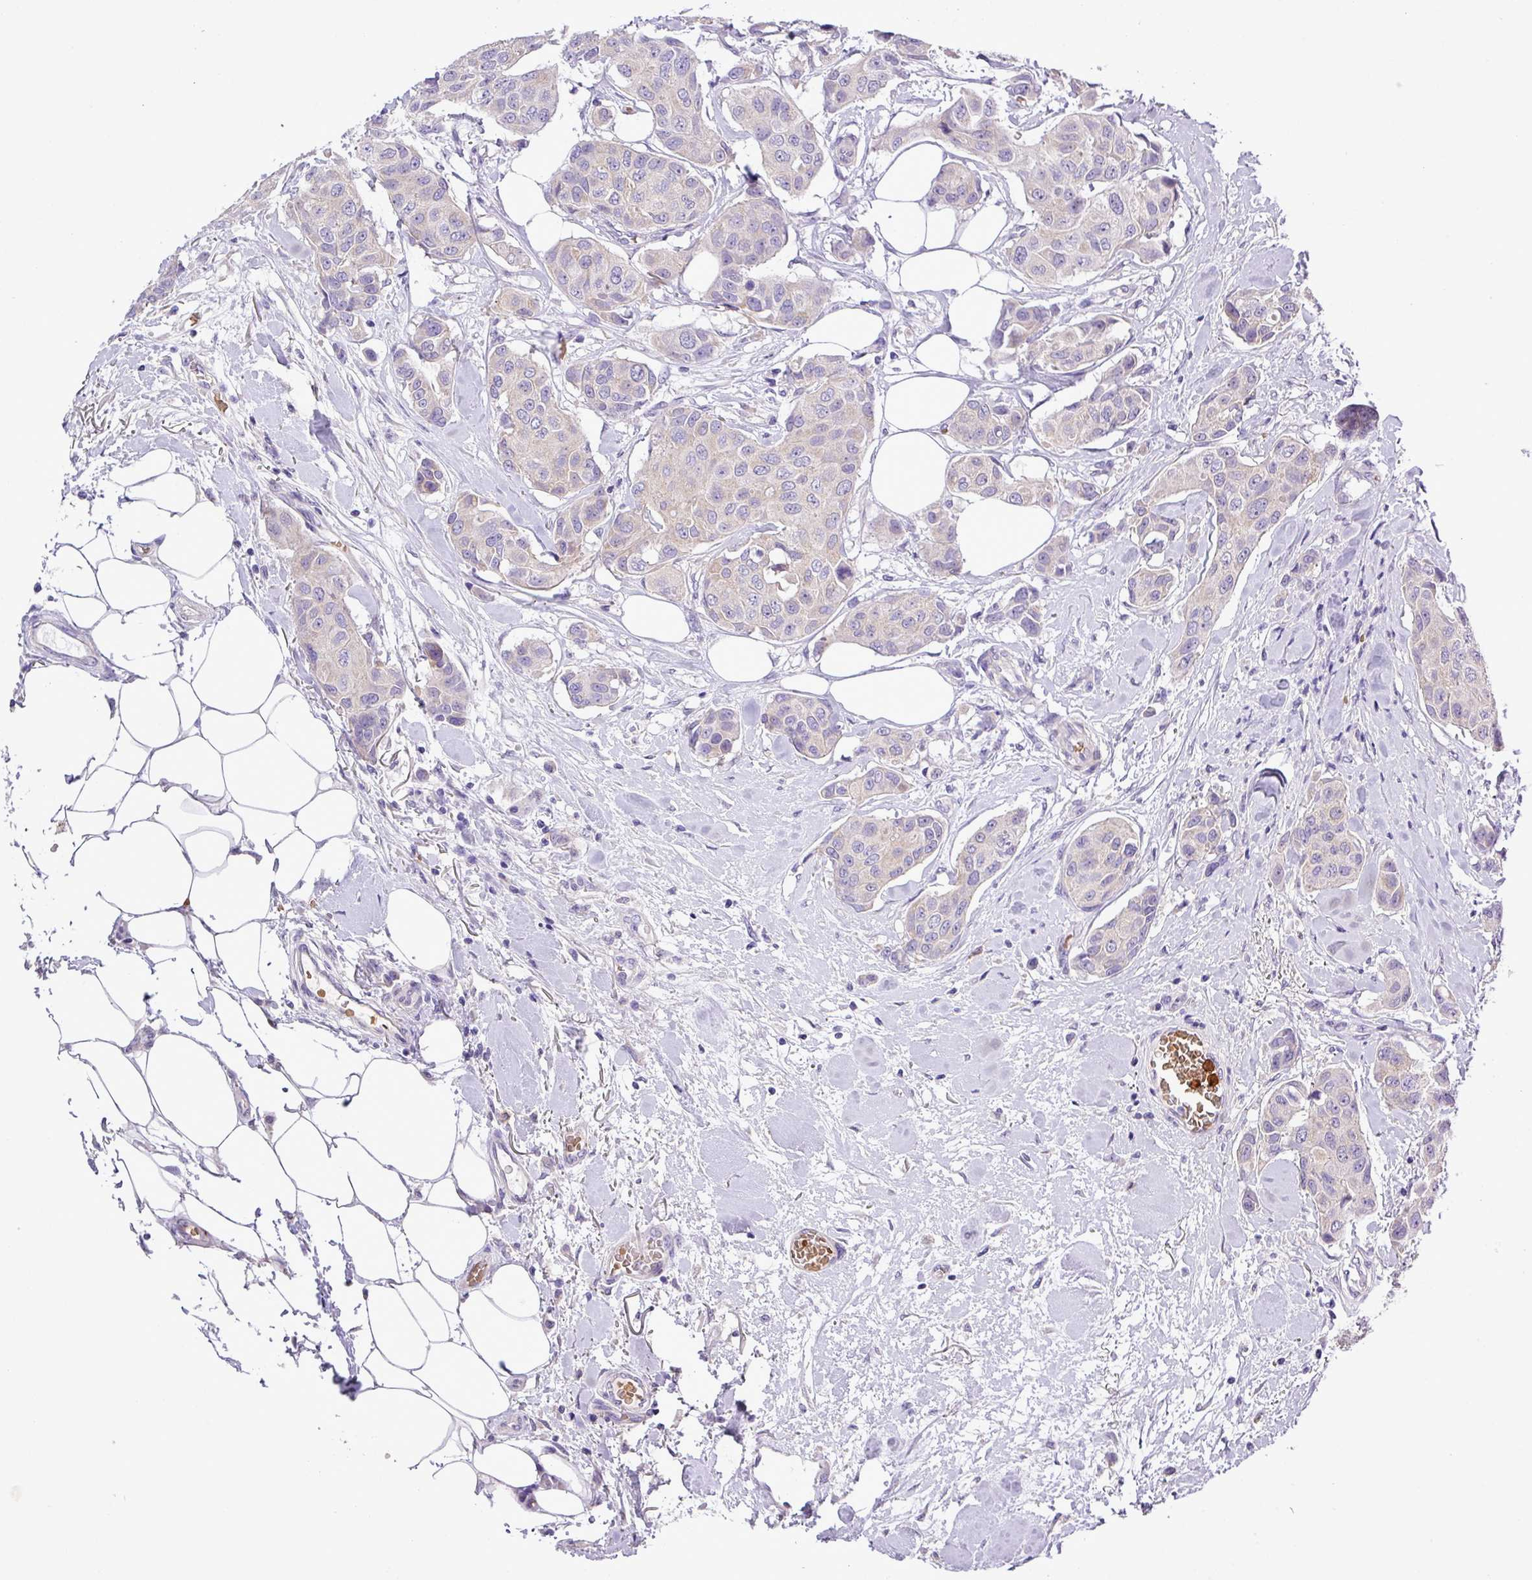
{"staining": {"intensity": "negative", "quantity": "none", "location": "none"}, "tissue": "breast cancer", "cell_type": "Tumor cells", "image_type": "cancer", "snomed": [{"axis": "morphology", "description": "Duct carcinoma"}, {"axis": "topography", "description": "Breast"}, {"axis": "topography", "description": "Lymph node"}], "caption": "Breast infiltrating ductal carcinoma was stained to show a protein in brown. There is no significant expression in tumor cells.", "gene": "MGAT4B", "patient": {"sex": "female", "age": 80}}